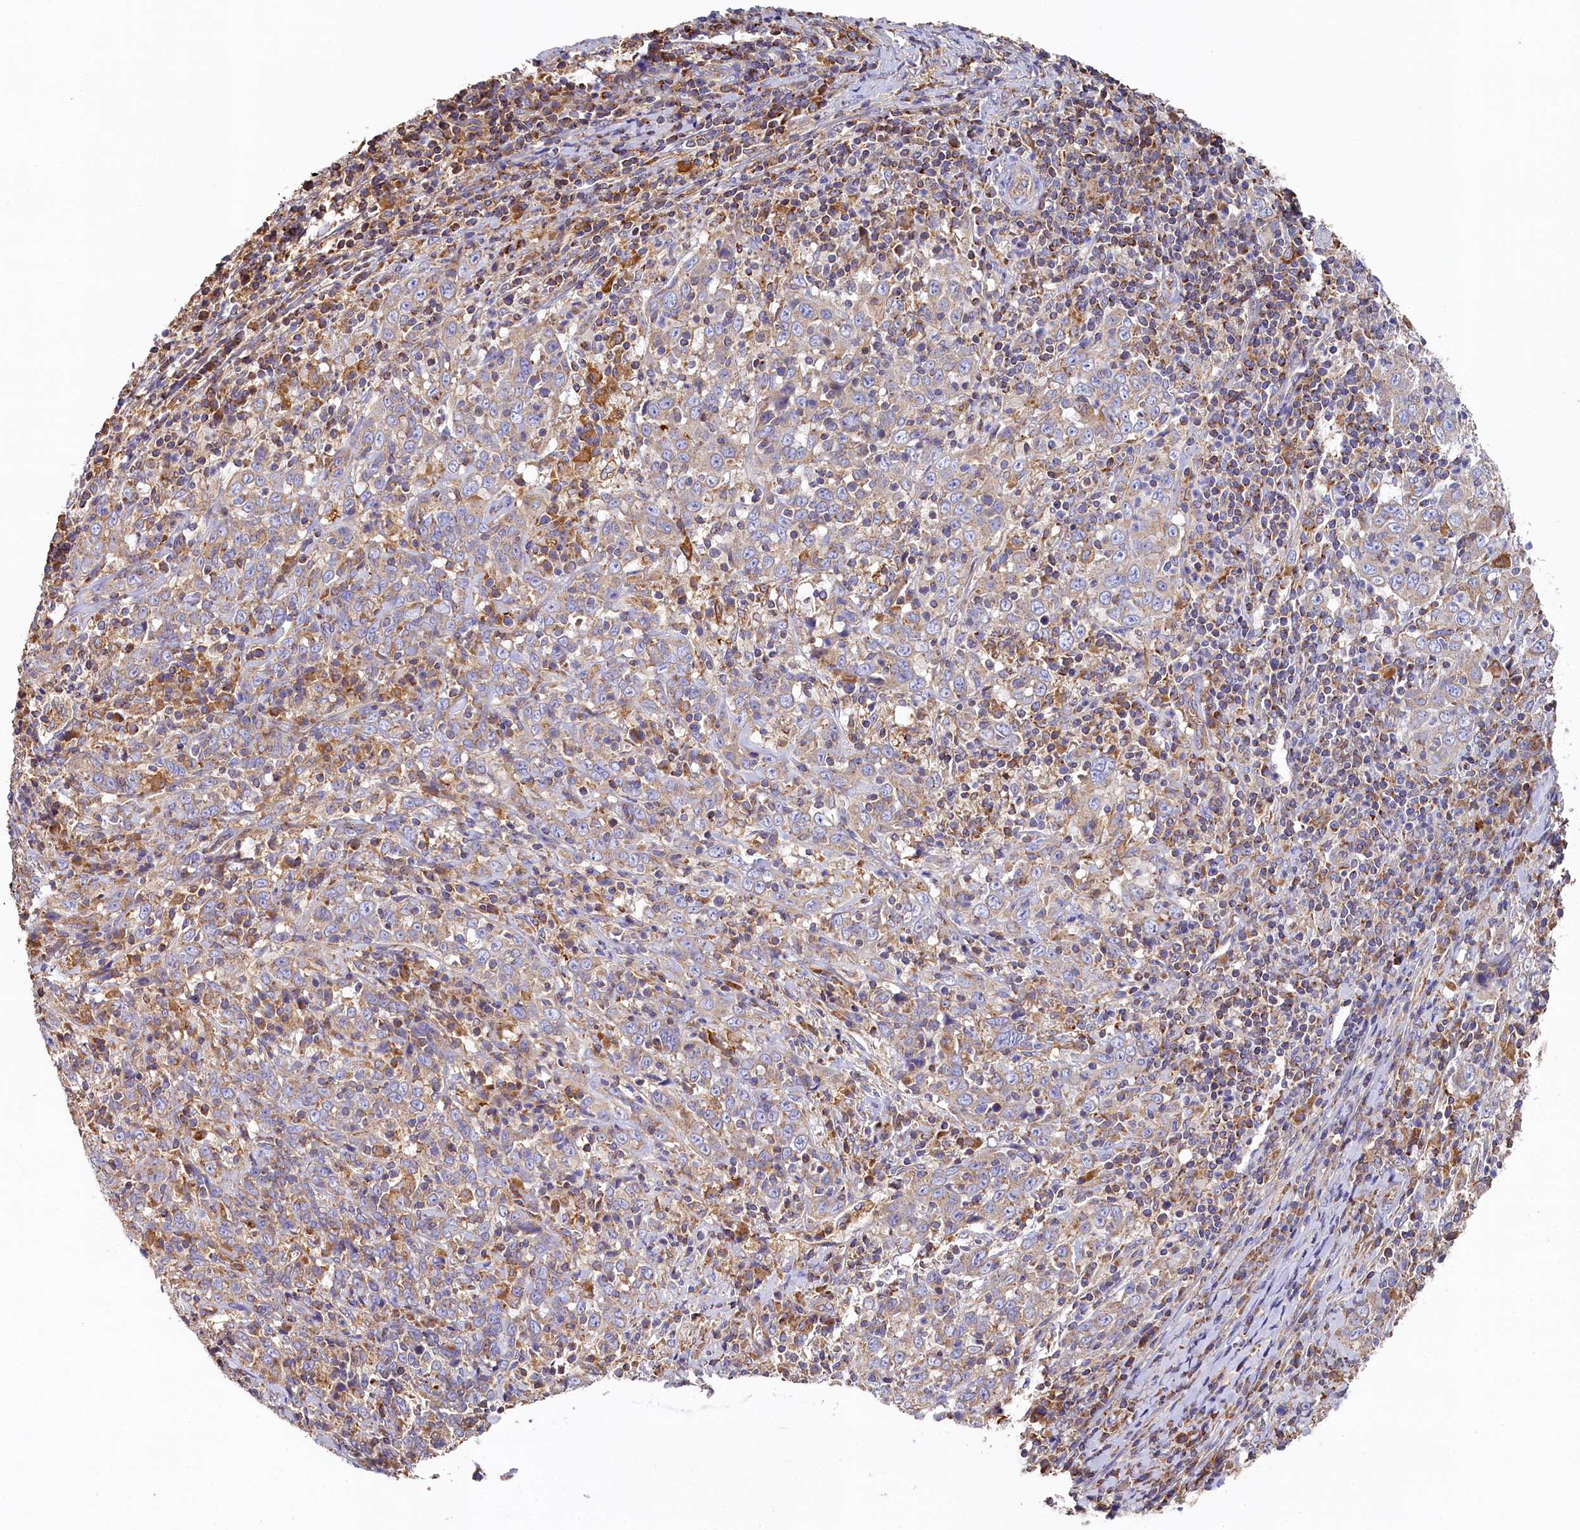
{"staining": {"intensity": "negative", "quantity": "none", "location": "none"}, "tissue": "cervical cancer", "cell_type": "Tumor cells", "image_type": "cancer", "snomed": [{"axis": "morphology", "description": "Squamous cell carcinoma, NOS"}, {"axis": "topography", "description": "Cervix"}], "caption": "The IHC histopathology image has no significant expression in tumor cells of cervical squamous cell carcinoma tissue.", "gene": "SEC31B", "patient": {"sex": "female", "age": 46}}